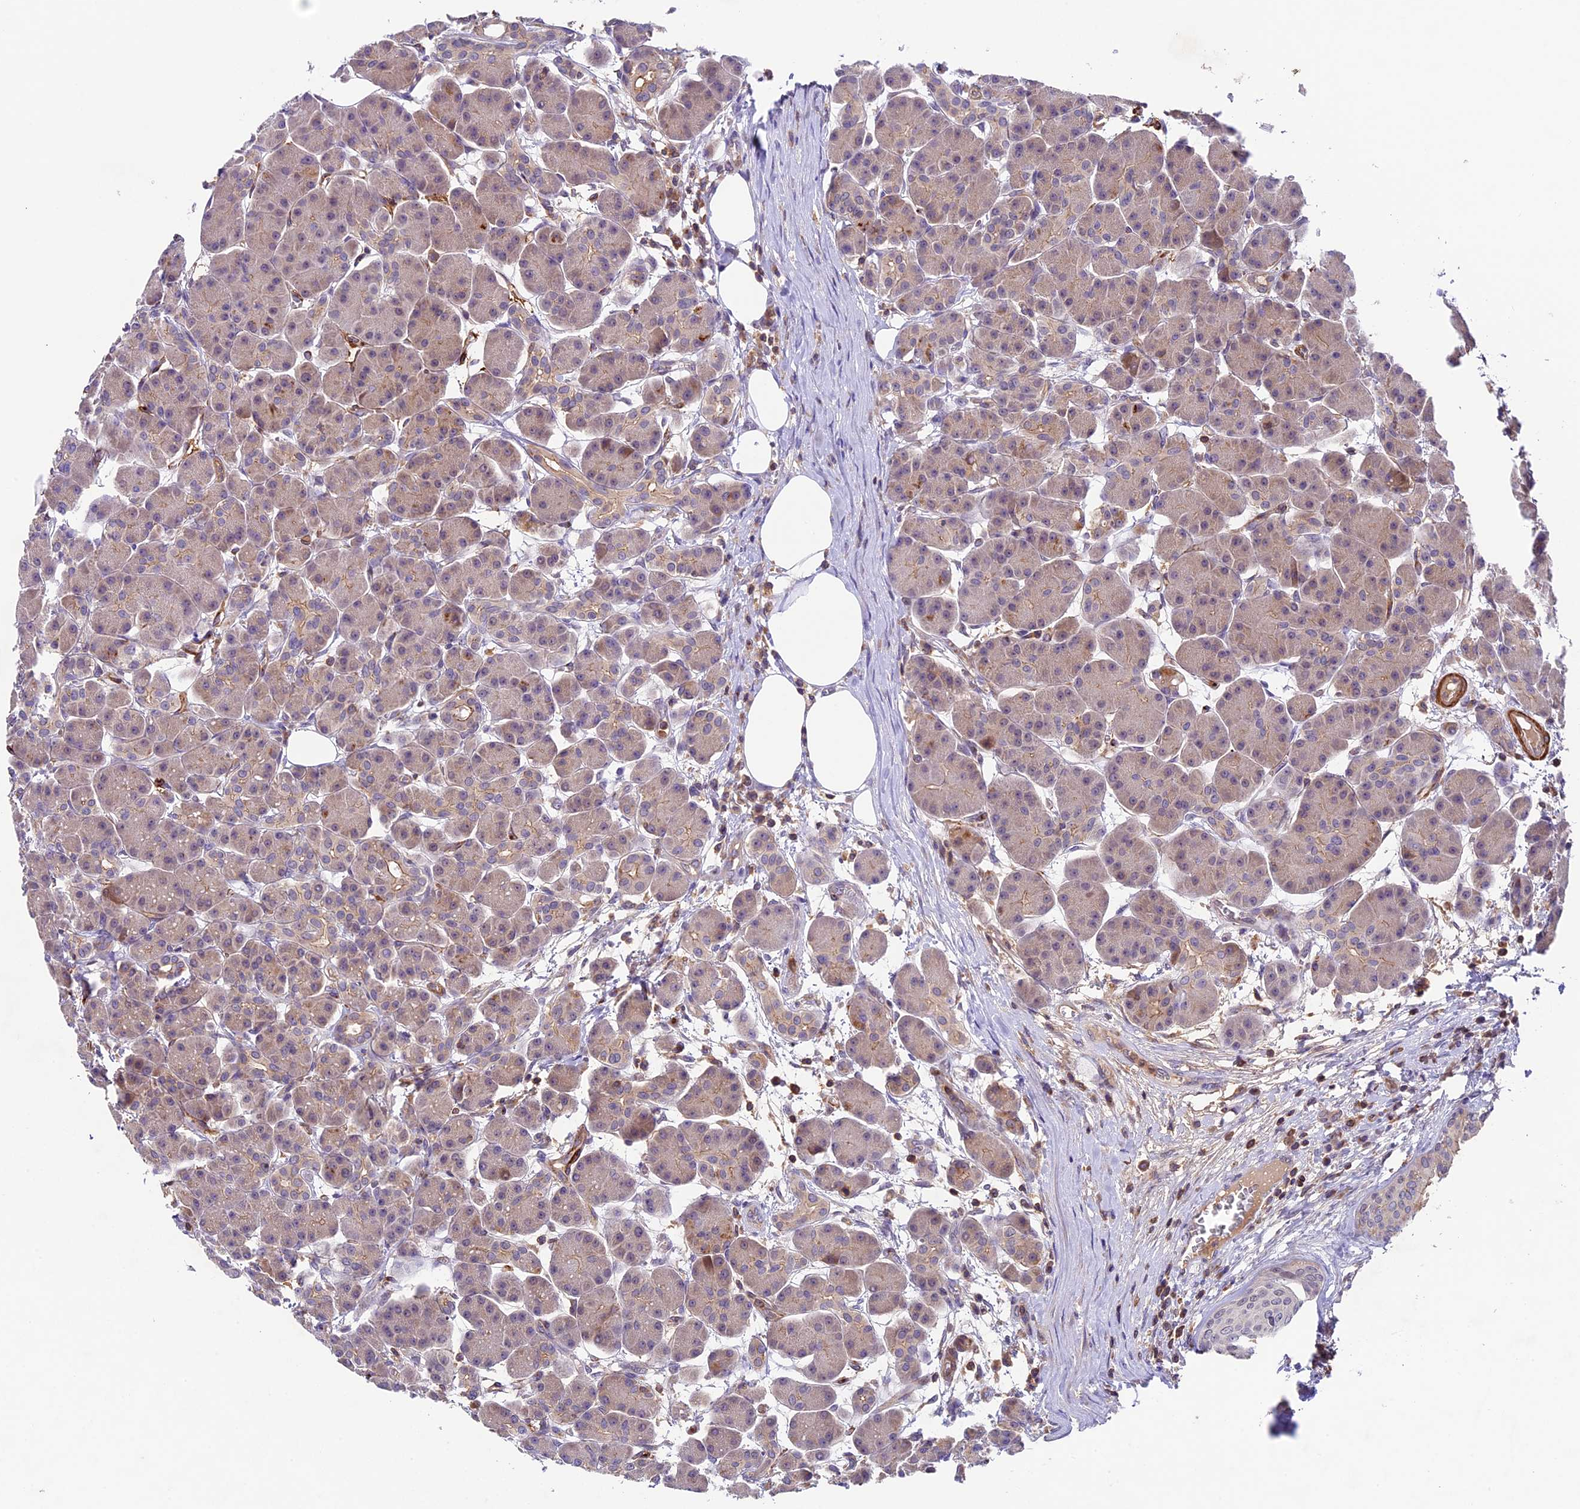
{"staining": {"intensity": "moderate", "quantity": "25%-75%", "location": "cytoplasmic/membranous"}, "tissue": "pancreas", "cell_type": "Exocrine glandular cells", "image_type": "normal", "snomed": [{"axis": "morphology", "description": "Normal tissue, NOS"}, {"axis": "topography", "description": "Pancreas"}], "caption": "Protein positivity by immunohistochemistry exhibits moderate cytoplasmic/membranous positivity in about 25%-75% of exocrine glandular cells in benign pancreas. (Stains: DAB (3,3'-diaminobenzidine) in brown, nuclei in blue, Microscopy: brightfield microscopy at high magnification).", "gene": "TBC1D1", "patient": {"sex": "male", "age": 63}}